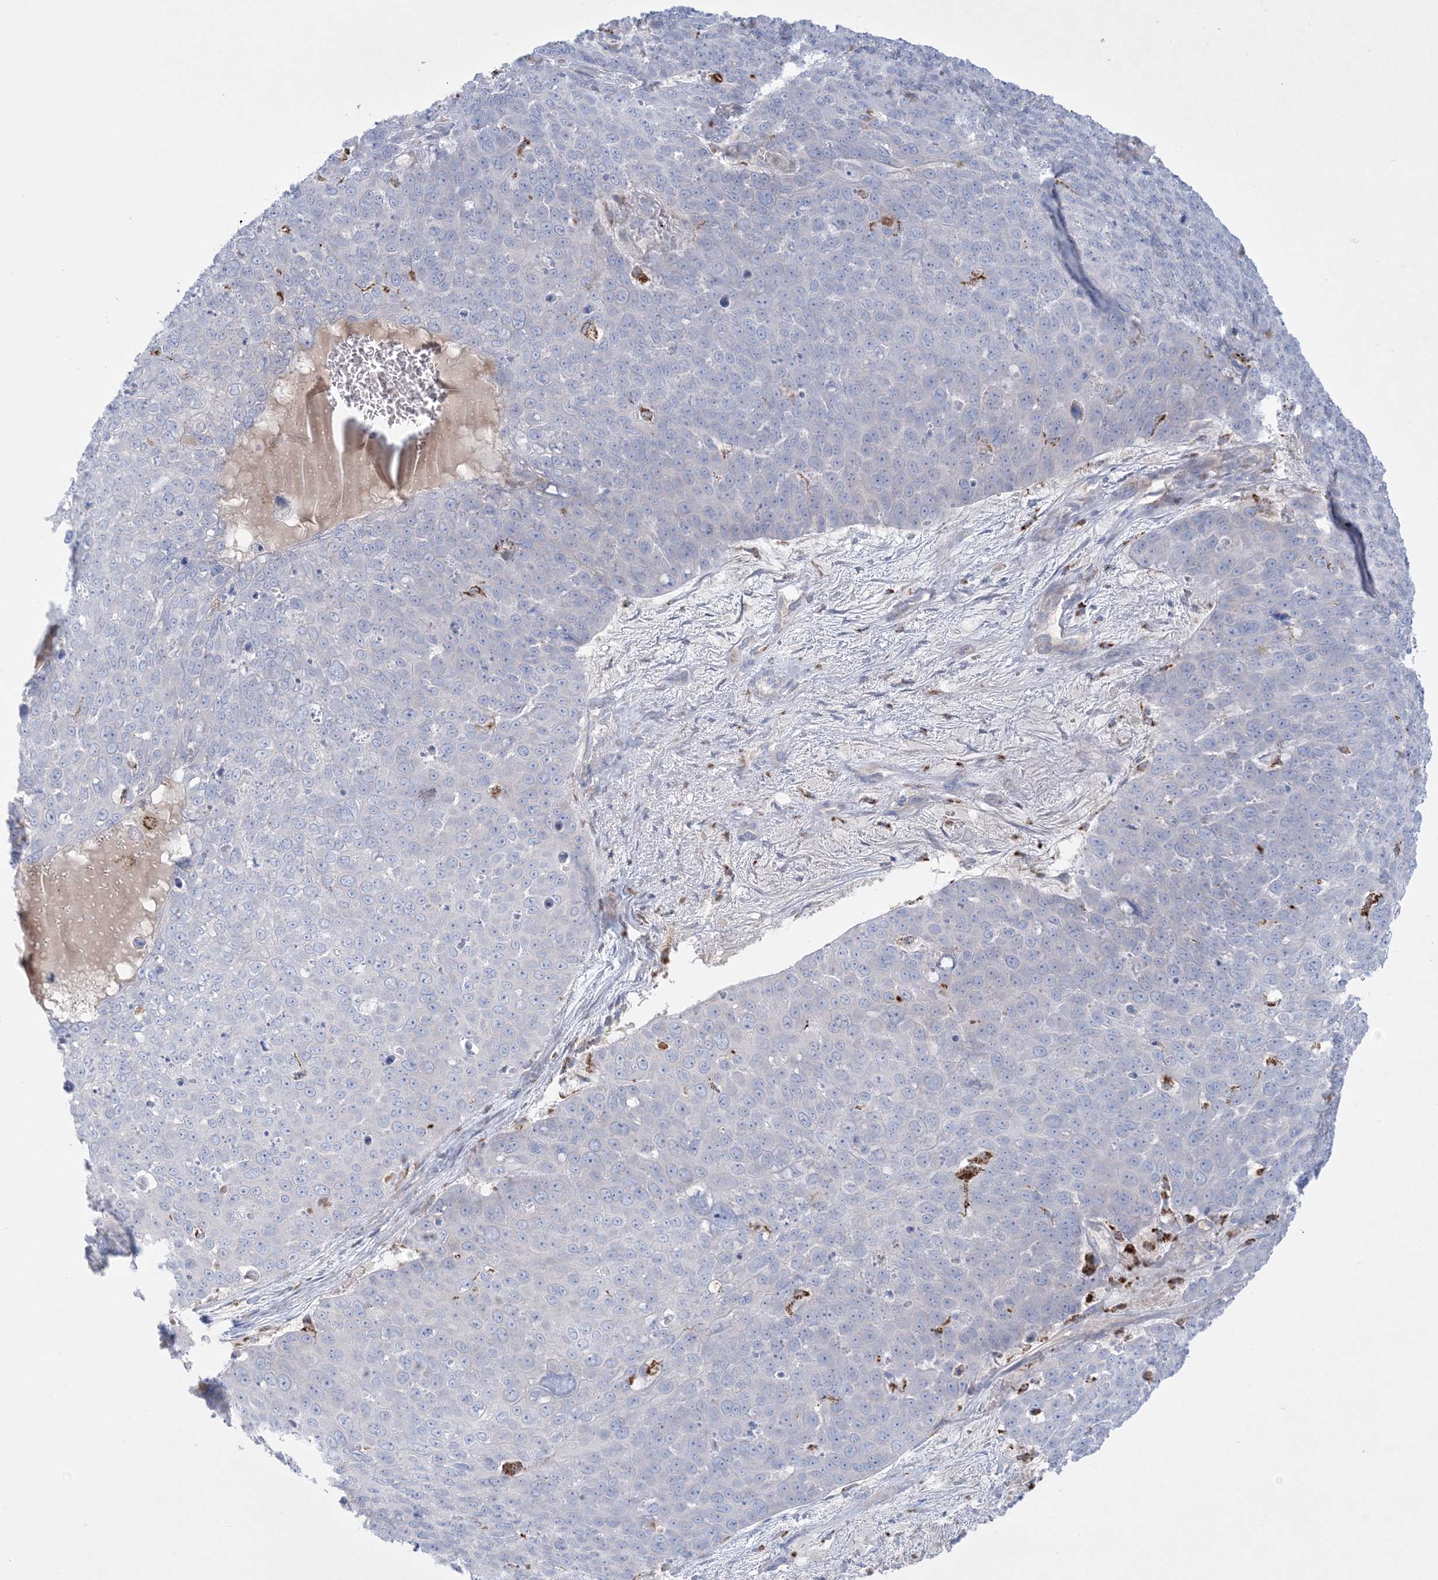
{"staining": {"intensity": "negative", "quantity": "none", "location": "none"}, "tissue": "skin cancer", "cell_type": "Tumor cells", "image_type": "cancer", "snomed": [{"axis": "morphology", "description": "Squamous cell carcinoma, NOS"}, {"axis": "topography", "description": "Skin"}], "caption": "Tumor cells show no significant protein staining in skin squamous cell carcinoma. (DAB (3,3'-diaminobenzidine) immunohistochemistry, high magnification).", "gene": "KCTD6", "patient": {"sex": "male", "age": 71}}